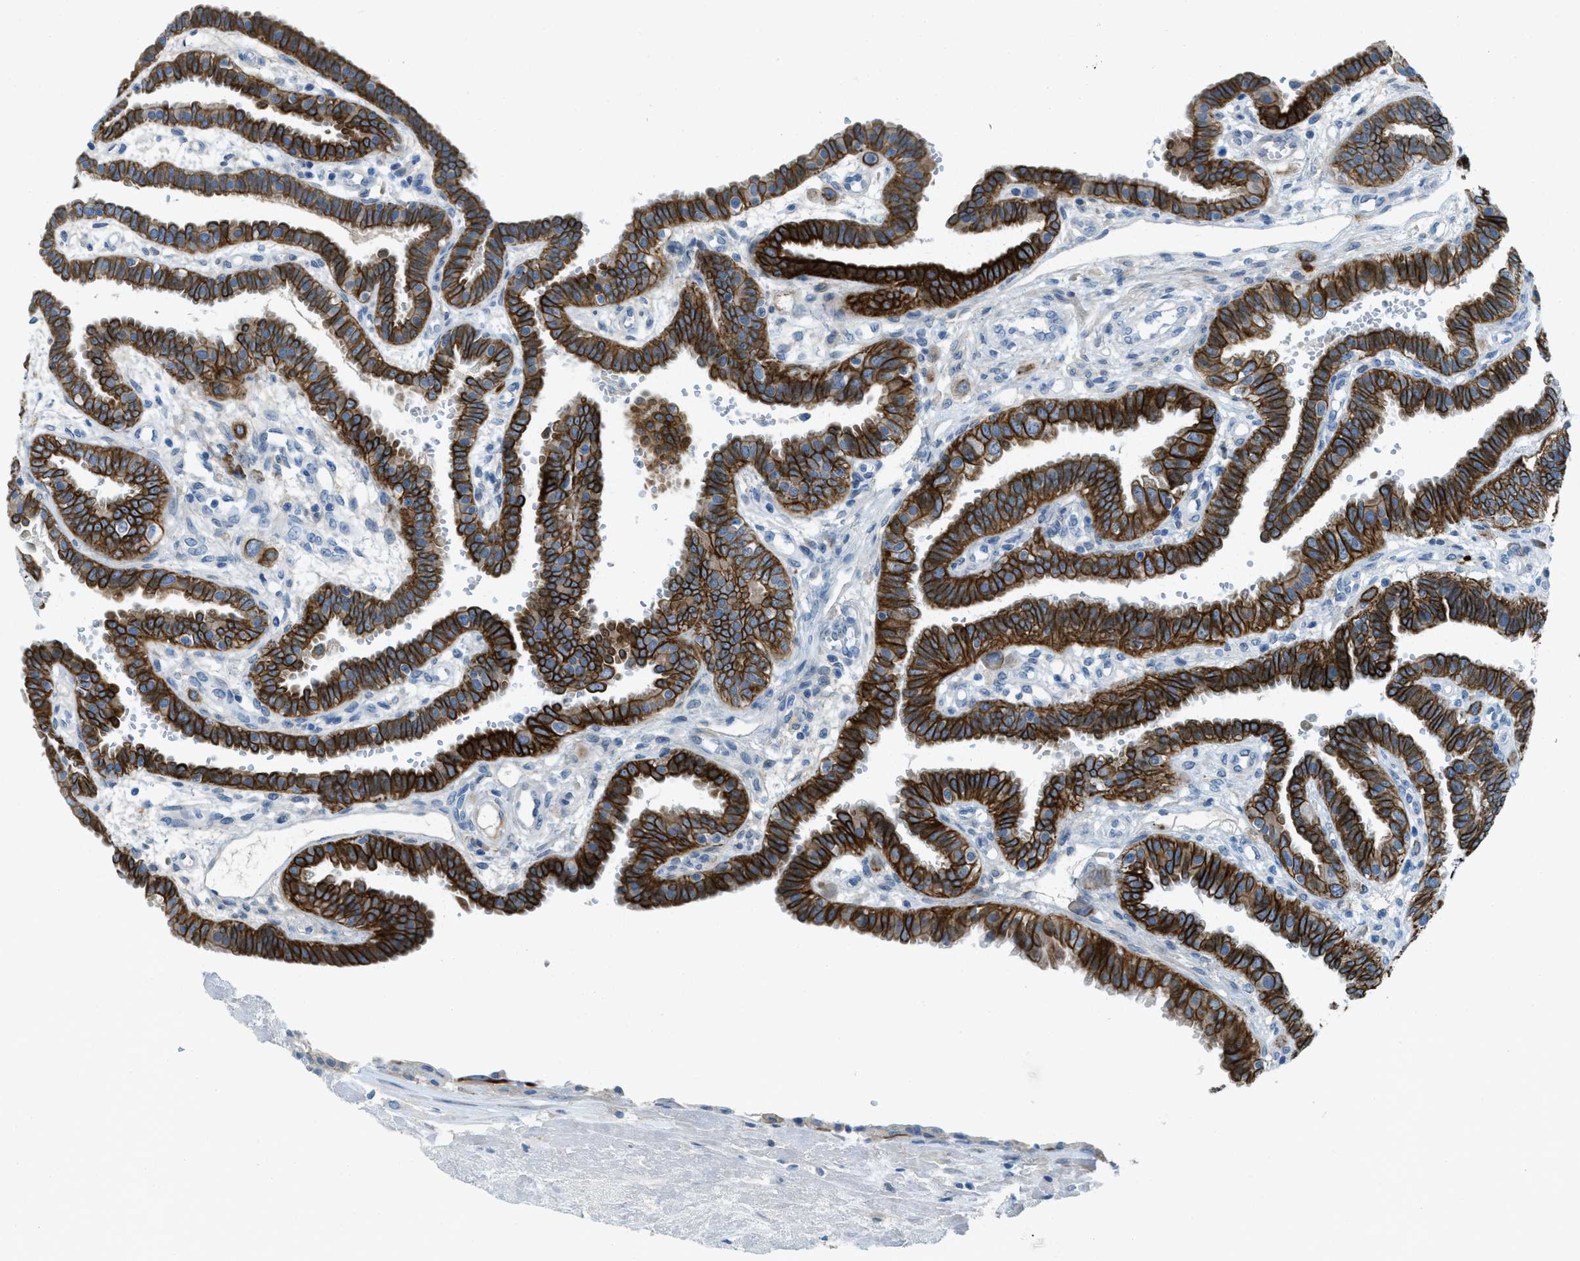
{"staining": {"intensity": "strong", "quantity": ">75%", "location": "cytoplasmic/membranous"}, "tissue": "fallopian tube", "cell_type": "Glandular cells", "image_type": "normal", "snomed": [{"axis": "morphology", "description": "Normal tissue, NOS"}, {"axis": "topography", "description": "Fallopian tube"}, {"axis": "topography", "description": "Placenta"}], "caption": "An IHC photomicrograph of normal tissue is shown. Protein staining in brown shows strong cytoplasmic/membranous positivity in fallopian tube within glandular cells. The protein of interest is stained brown, and the nuclei are stained in blue (DAB (3,3'-diaminobenzidine) IHC with brightfield microscopy, high magnification).", "gene": "KLHL8", "patient": {"sex": "female", "age": 34}}